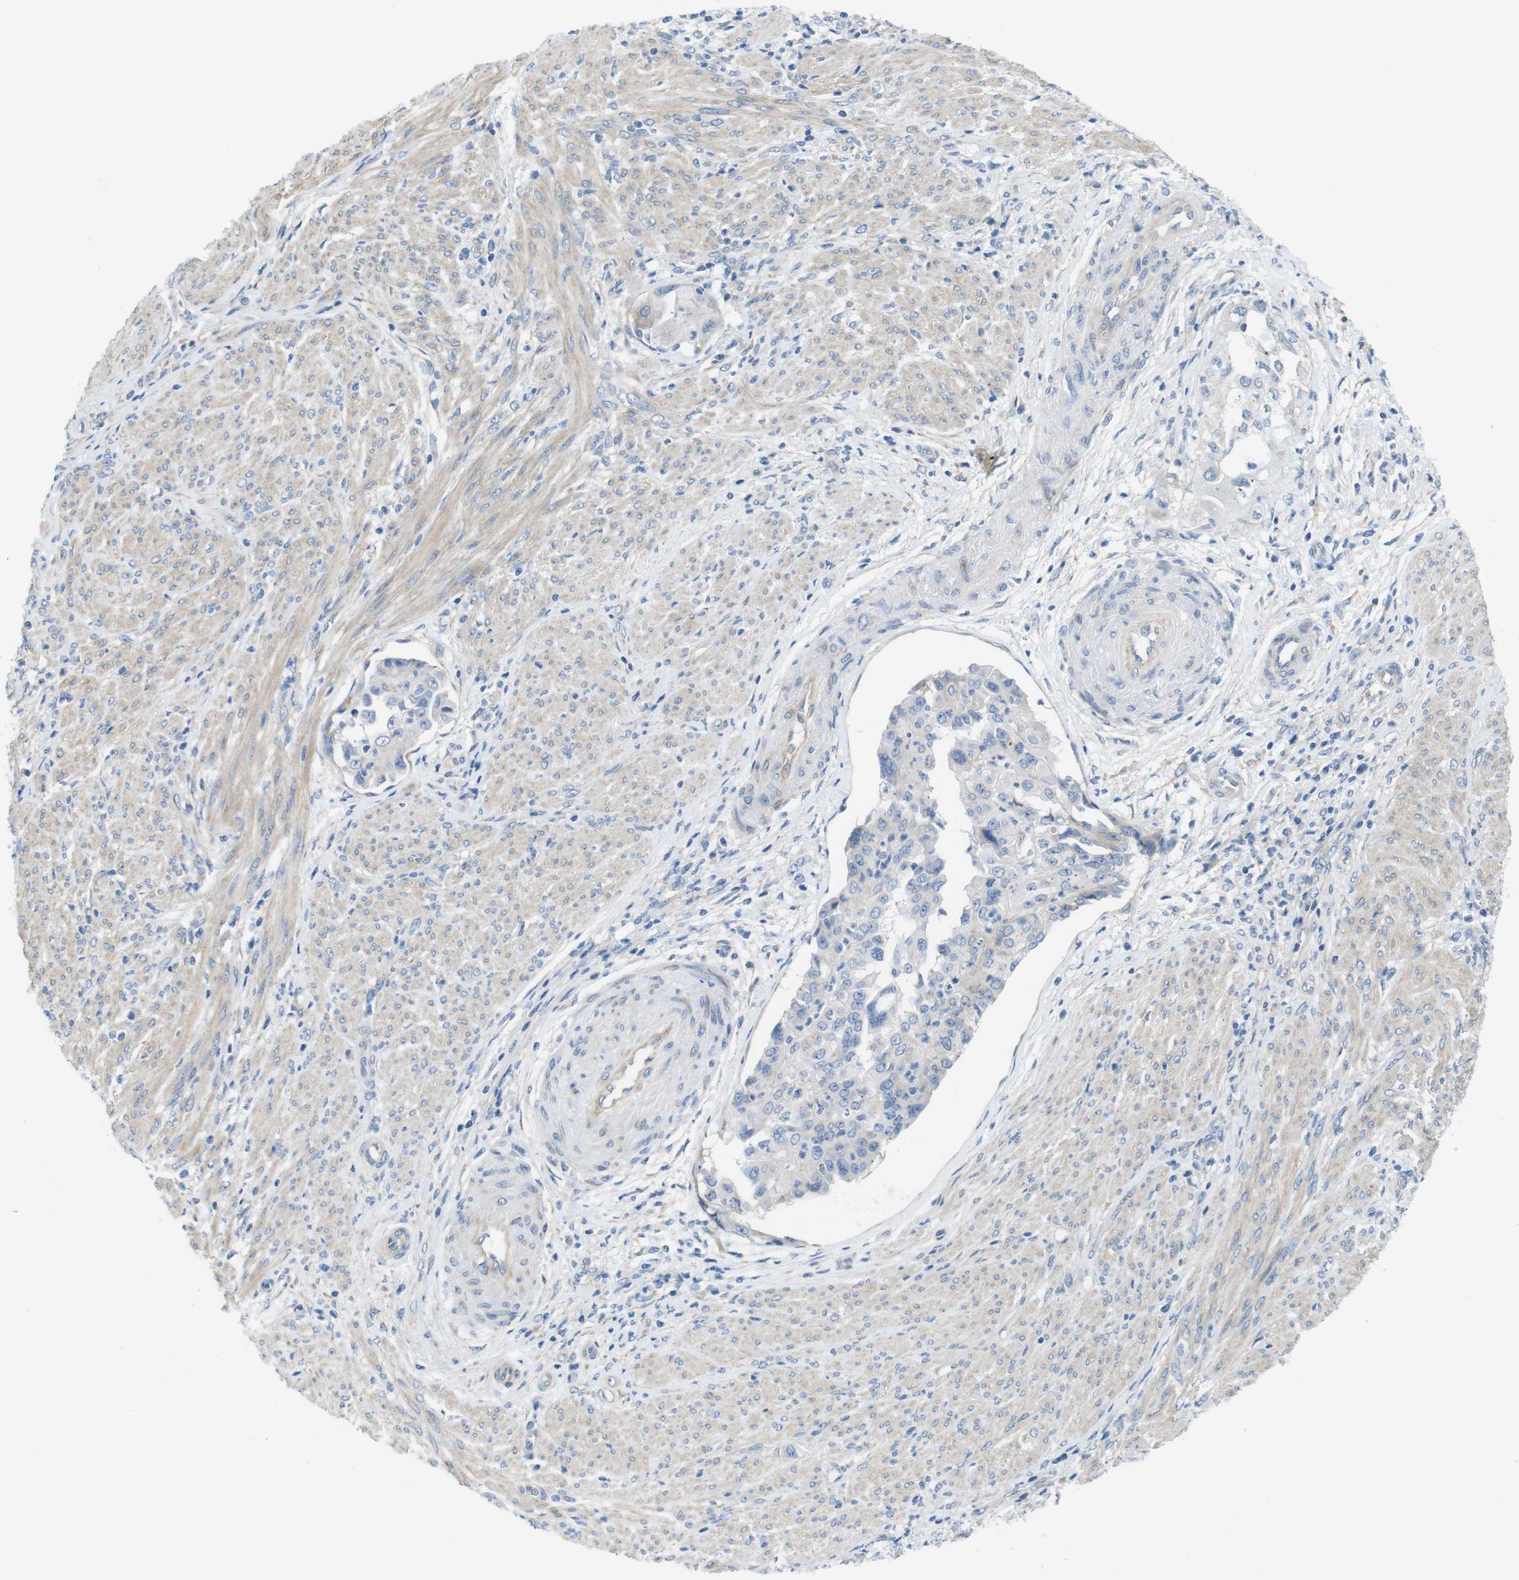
{"staining": {"intensity": "negative", "quantity": "none", "location": "none"}, "tissue": "endometrial cancer", "cell_type": "Tumor cells", "image_type": "cancer", "snomed": [{"axis": "morphology", "description": "Adenocarcinoma, NOS"}, {"axis": "topography", "description": "Endometrium"}], "caption": "Immunohistochemical staining of endometrial adenocarcinoma reveals no significant staining in tumor cells.", "gene": "CDH8", "patient": {"sex": "female", "age": 85}}